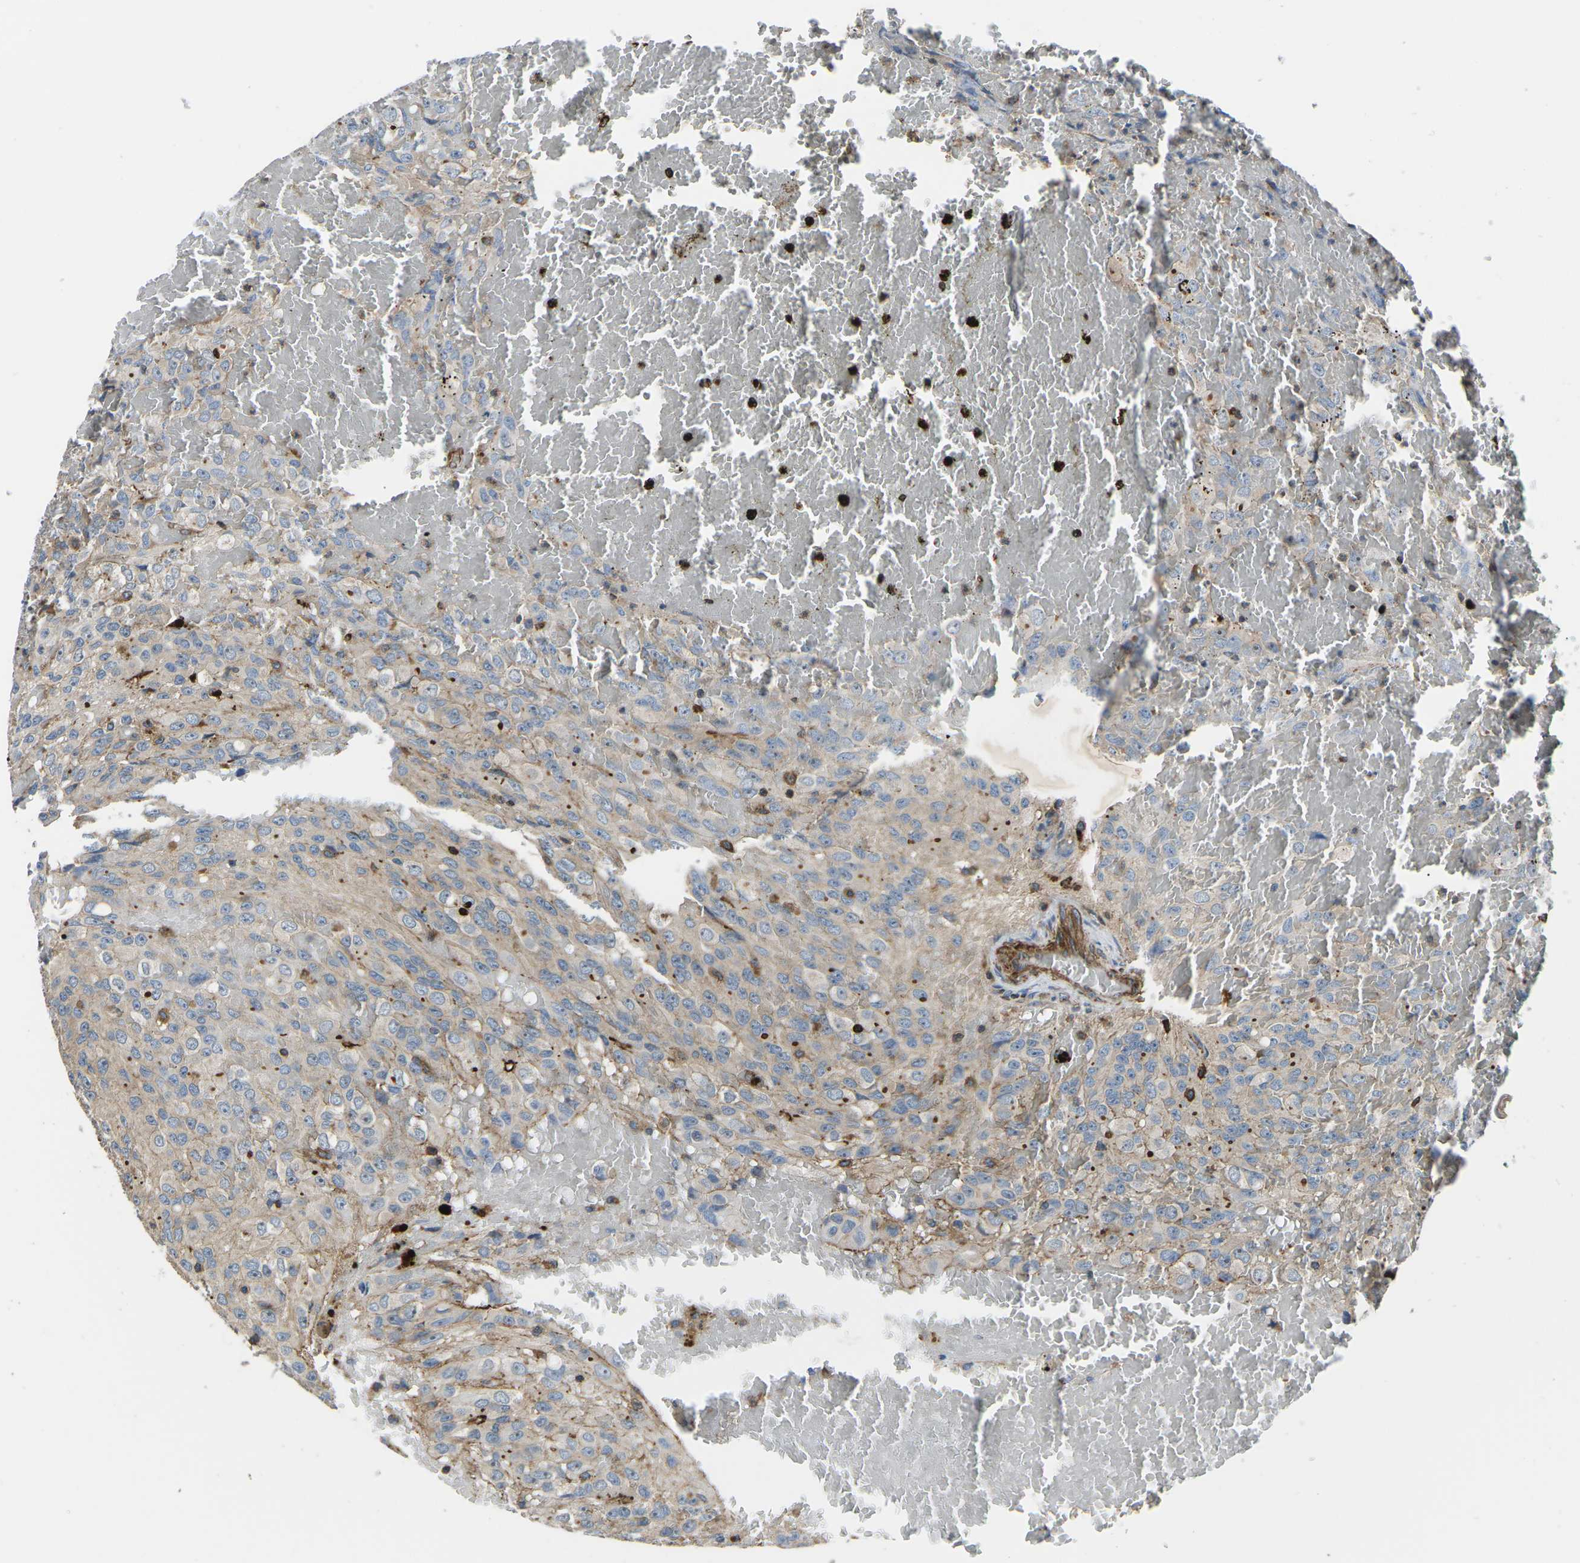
{"staining": {"intensity": "weak", "quantity": "25%-75%", "location": "cytoplasmic/membranous"}, "tissue": "glioma", "cell_type": "Tumor cells", "image_type": "cancer", "snomed": [{"axis": "morphology", "description": "Glioma, malignant, High grade"}, {"axis": "topography", "description": "Brain"}], "caption": "Malignant glioma (high-grade) was stained to show a protein in brown. There is low levels of weak cytoplasmic/membranous positivity in about 25%-75% of tumor cells. (DAB (3,3'-diaminobenzidine) IHC with brightfield microscopy, high magnification).", "gene": "KCNJ15", "patient": {"sex": "male", "age": 32}}